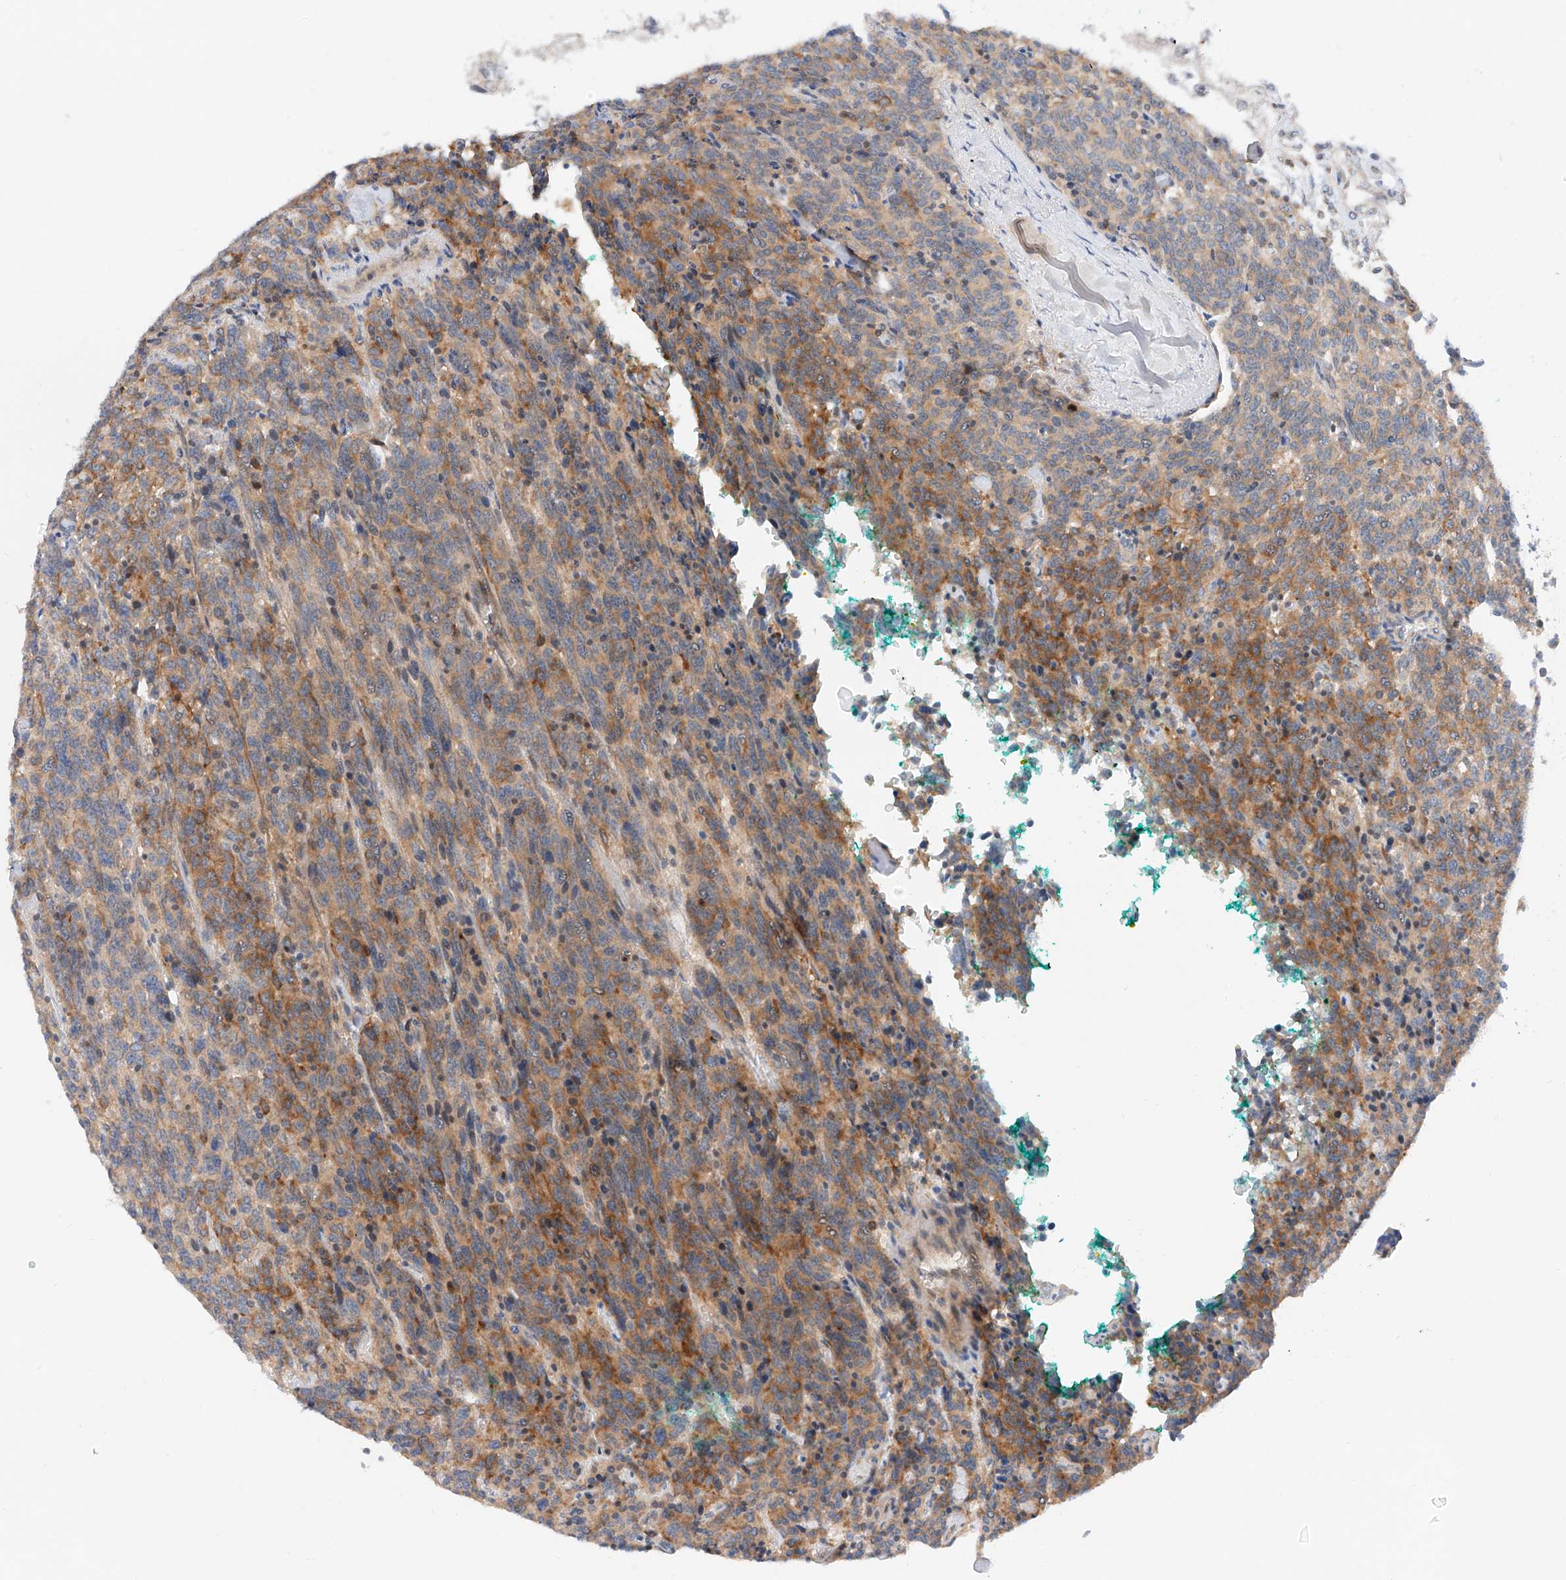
{"staining": {"intensity": "moderate", "quantity": ">75%", "location": "cytoplasmic/membranous"}, "tissue": "carcinoid", "cell_type": "Tumor cells", "image_type": "cancer", "snomed": [{"axis": "morphology", "description": "Carcinoid, malignant, NOS"}, {"axis": "topography", "description": "Lung"}], "caption": "Immunohistochemistry (IHC) of human carcinoid (malignant) shows medium levels of moderate cytoplasmic/membranous positivity in approximately >75% of tumor cells.", "gene": "MFN2", "patient": {"sex": "female", "age": 46}}